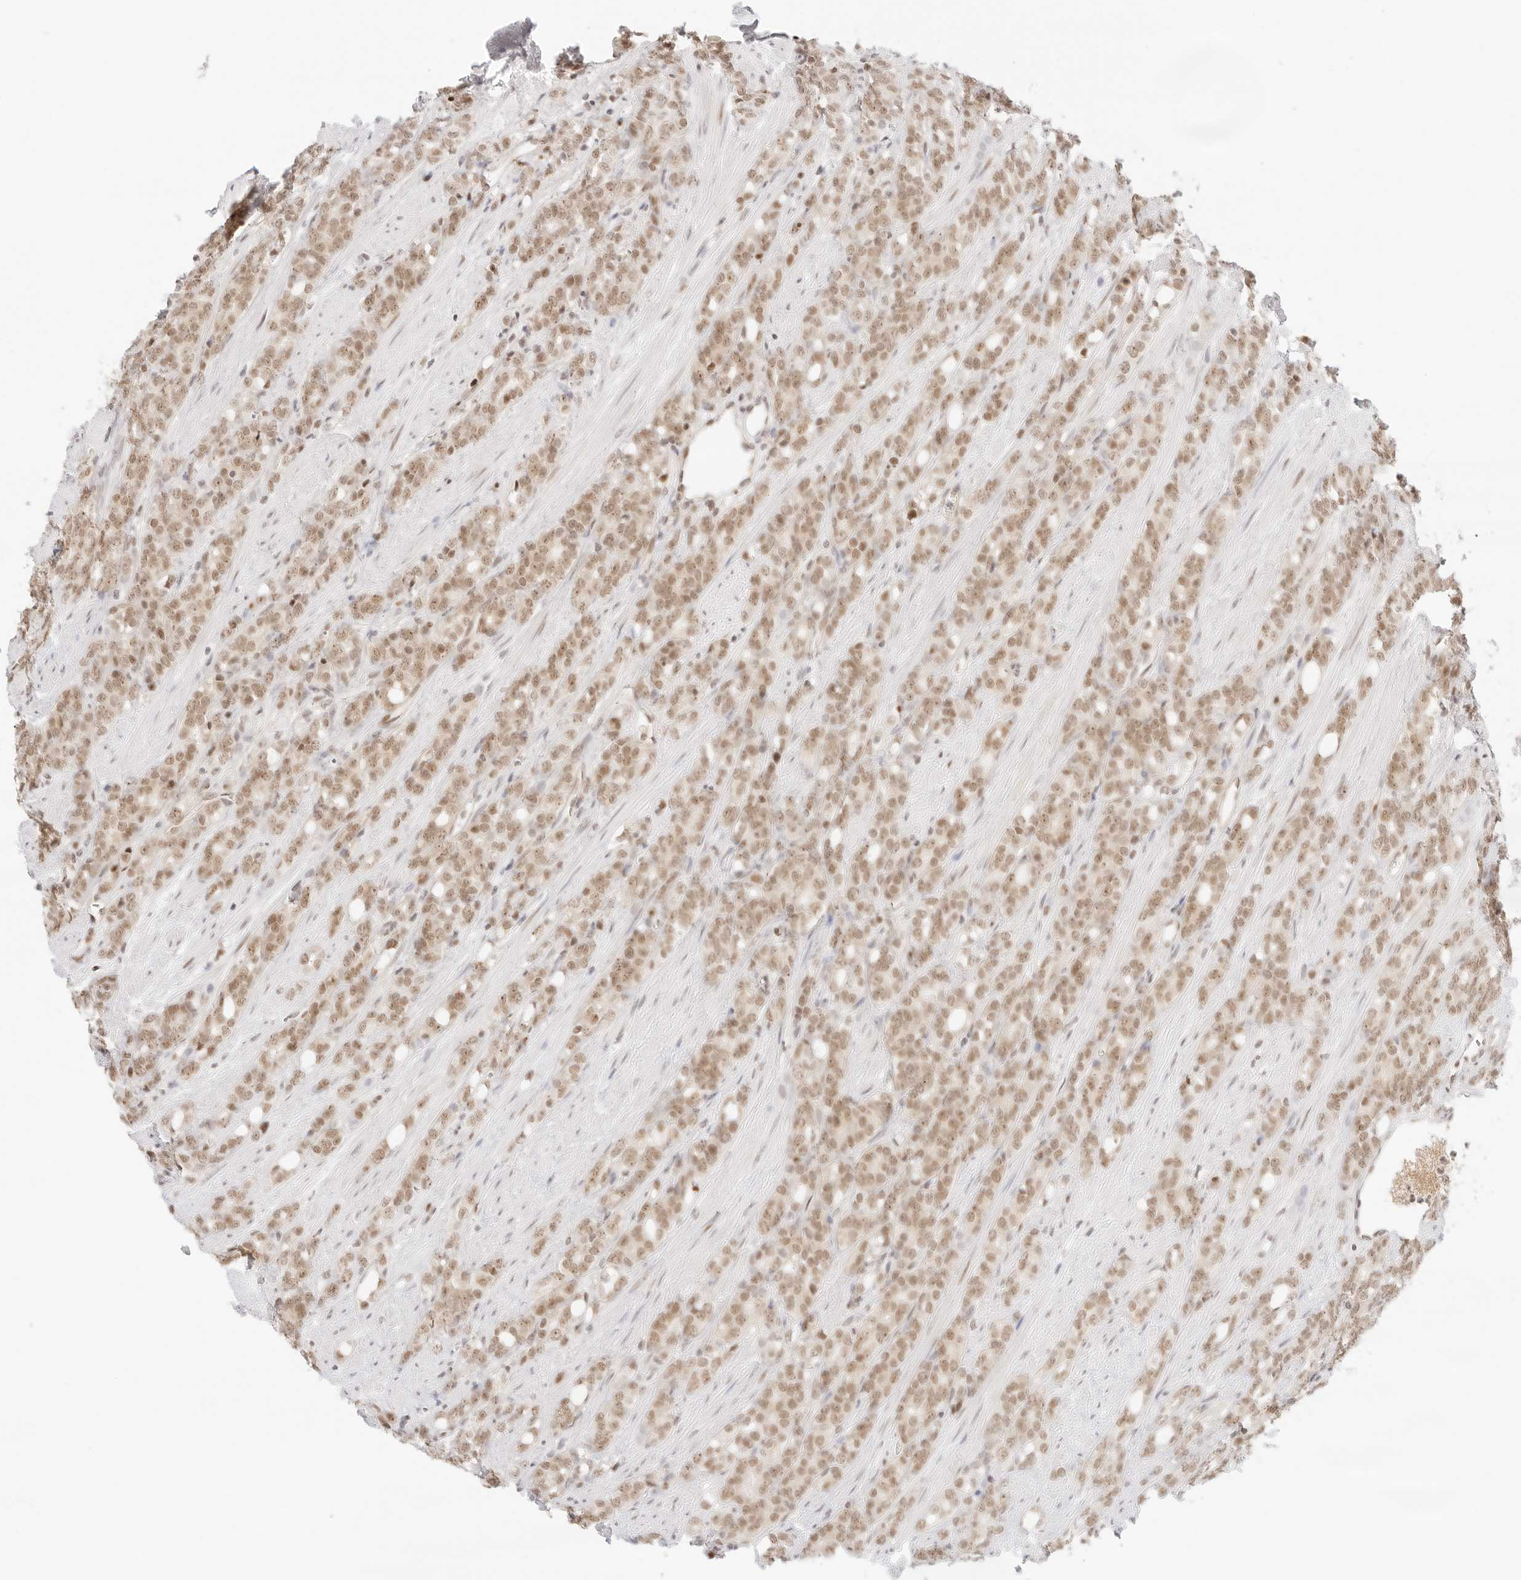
{"staining": {"intensity": "moderate", "quantity": ">75%", "location": "nuclear"}, "tissue": "prostate cancer", "cell_type": "Tumor cells", "image_type": "cancer", "snomed": [{"axis": "morphology", "description": "Adenocarcinoma, High grade"}, {"axis": "topography", "description": "Prostate"}], "caption": "Immunohistochemistry (IHC) photomicrograph of neoplastic tissue: prostate high-grade adenocarcinoma stained using immunohistochemistry demonstrates medium levels of moderate protein expression localized specifically in the nuclear of tumor cells, appearing as a nuclear brown color.", "gene": "ITGA6", "patient": {"sex": "male", "age": 62}}